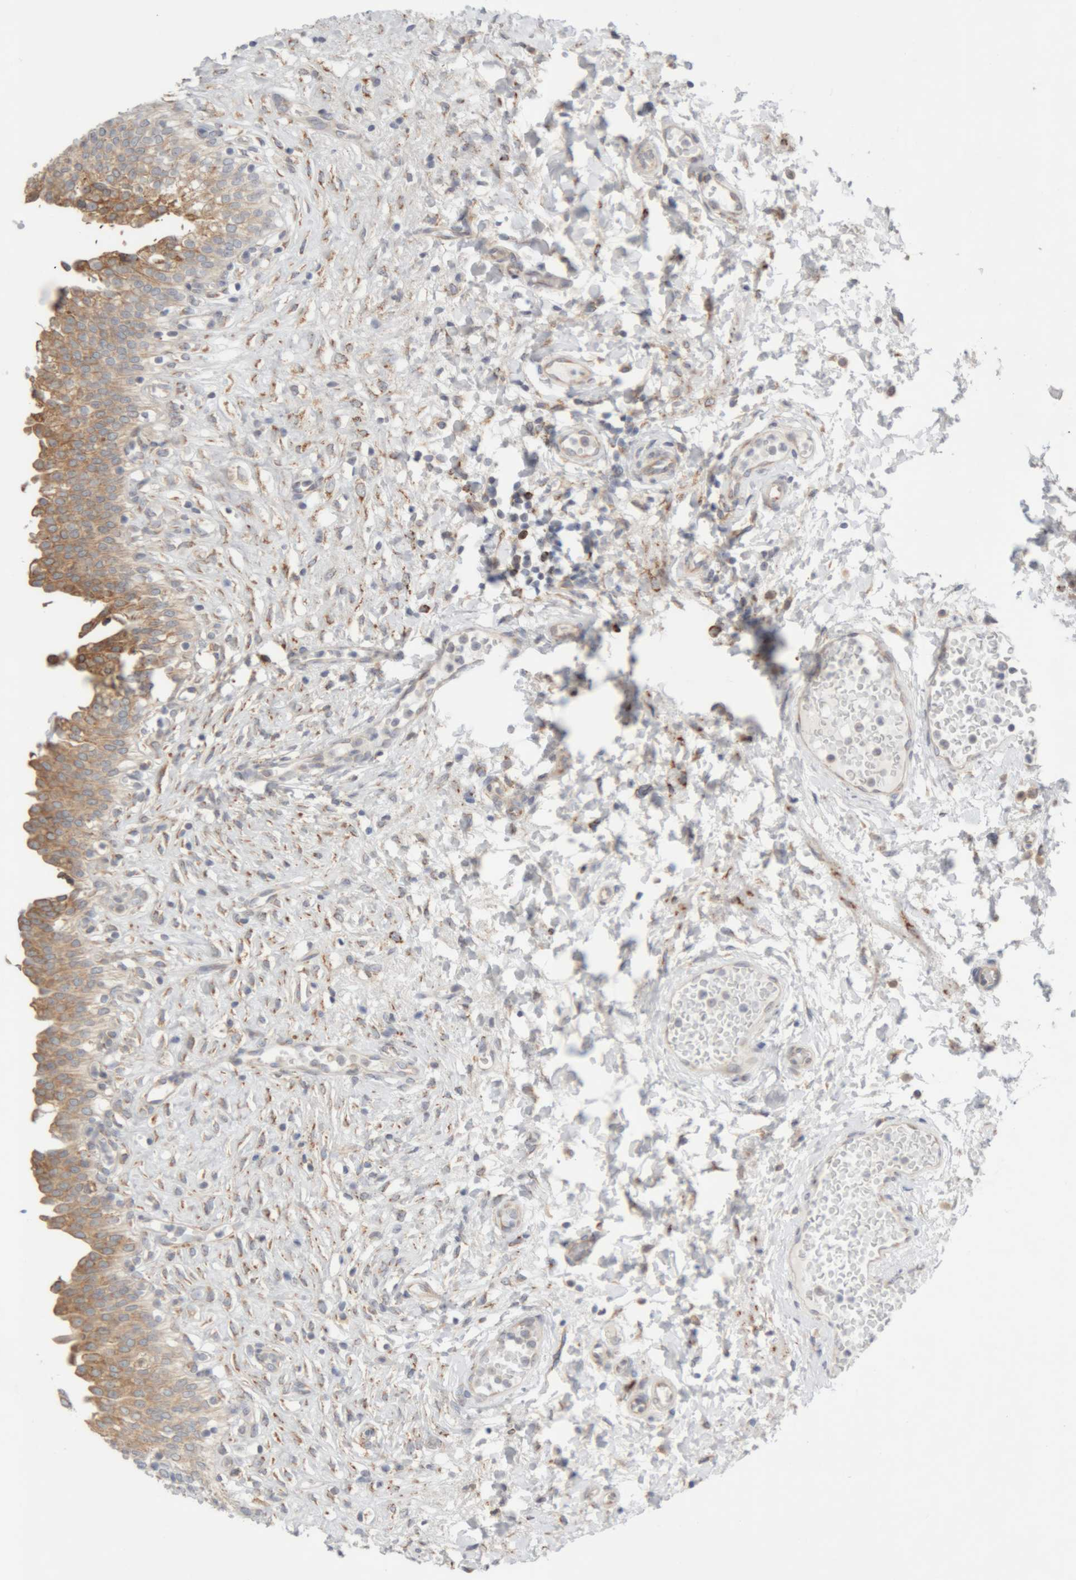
{"staining": {"intensity": "moderate", "quantity": ">75%", "location": "cytoplasmic/membranous"}, "tissue": "urinary bladder", "cell_type": "Urothelial cells", "image_type": "normal", "snomed": [{"axis": "morphology", "description": "Urothelial carcinoma, High grade"}, {"axis": "topography", "description": "Urinary bladder"}], "caption": "Immunohistochemical staining of unremarkable human urinary bladder reveals medium levels of moderate cytoplasmic/membranous positivity in approximately >75% of urothelial cells.", "gene": "RPN2", "patient": {"sex": "male", "age": 46}}